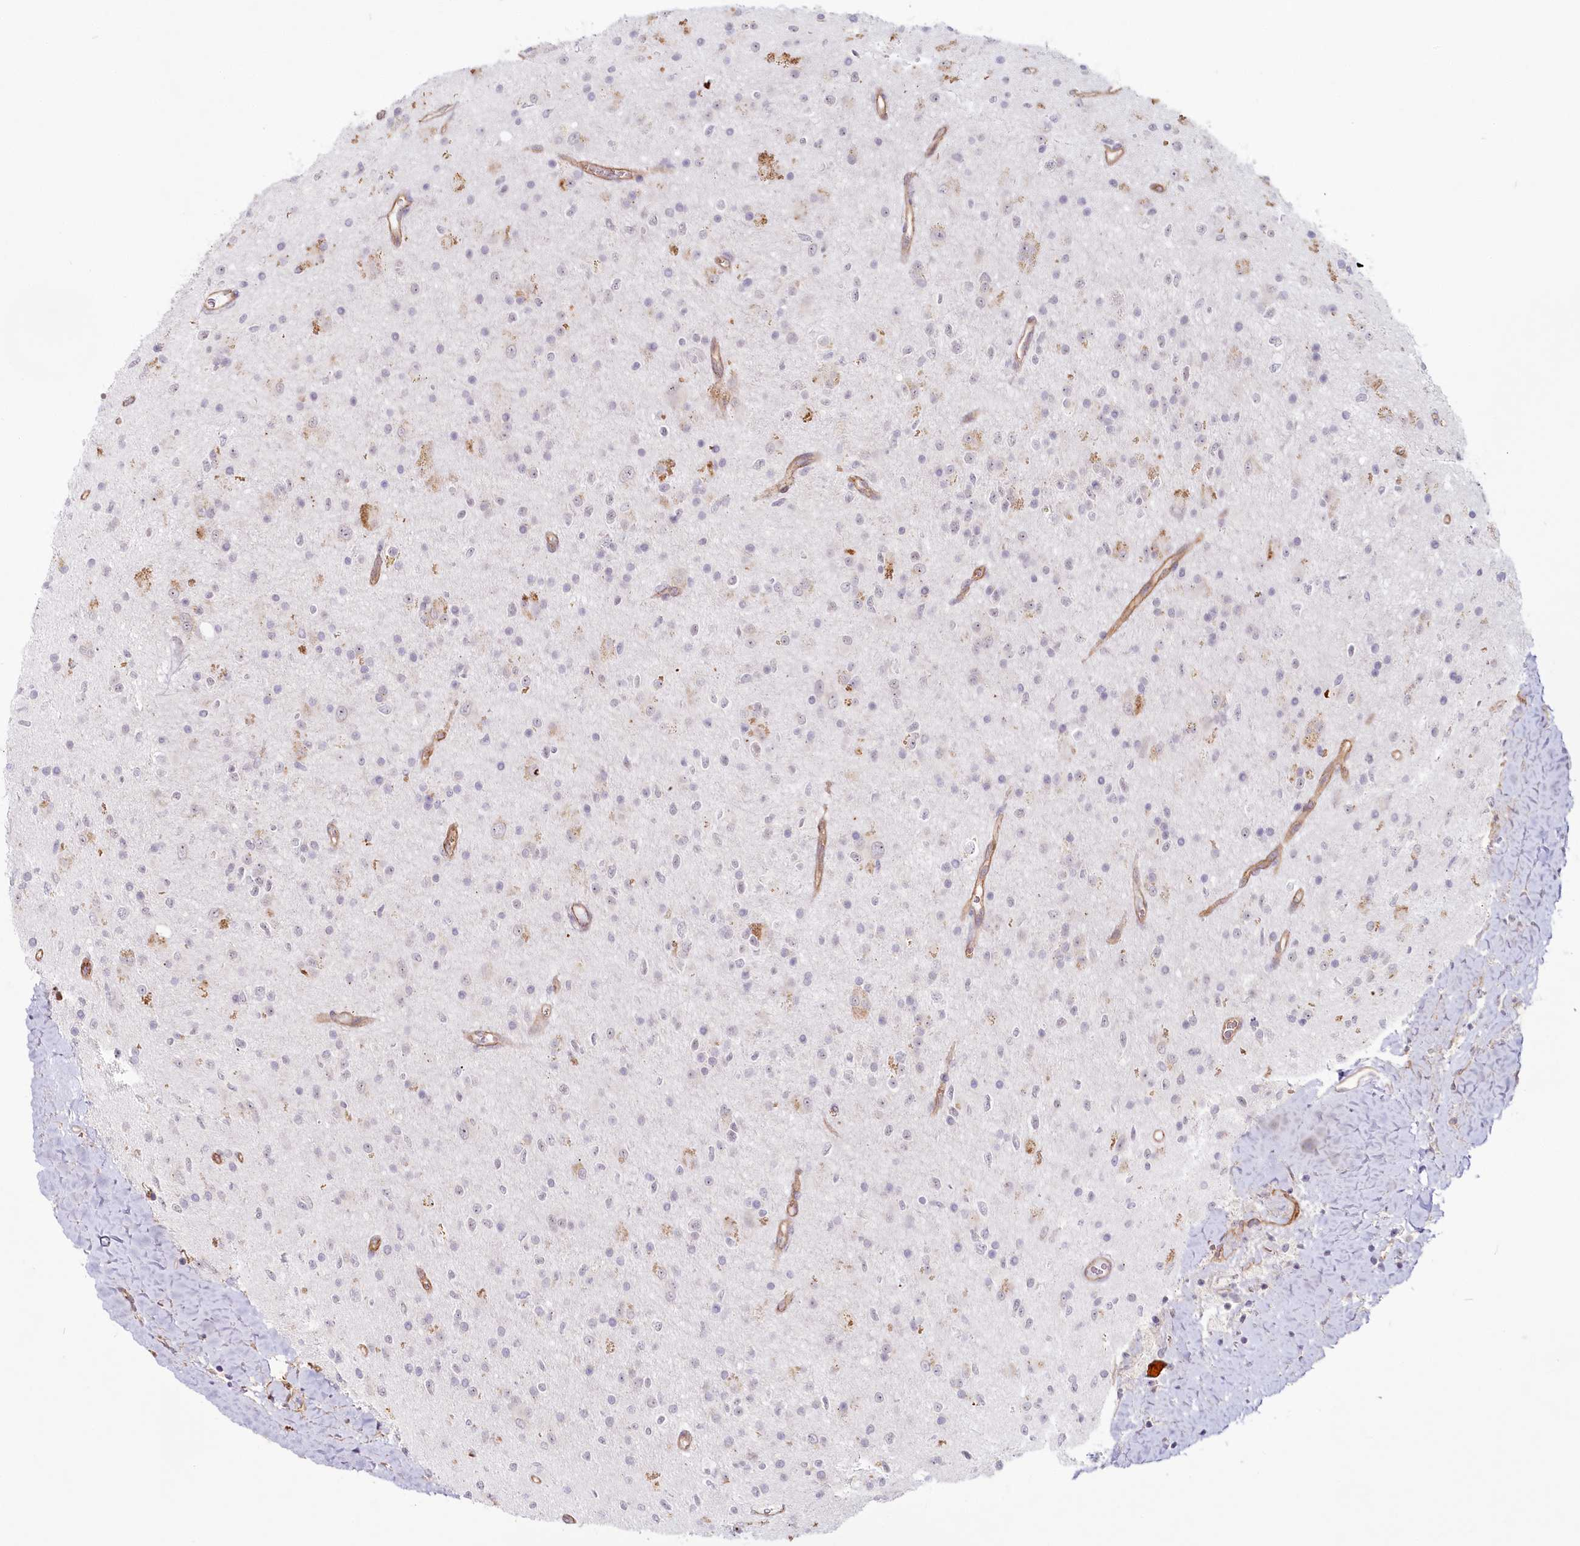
{"staining": {"intensity": "weak", "quantity": "<25%", "location": "nuclear"}, "tissue": "glioma", "cell_type": "Tumor cells", "image_type": "cancer", "snomed": [{"axis": "morphology", "description": "Glioma, malignant, High grade"}, {"axis": "topography", "description": "Brain"}], "caption": "Human glioma stained for a protein using immunohistochemistry (IHC) reveals no positivity in tumor cells.", "gene": "ABHD8", "patient": {"sex": "male", "age": 34}}